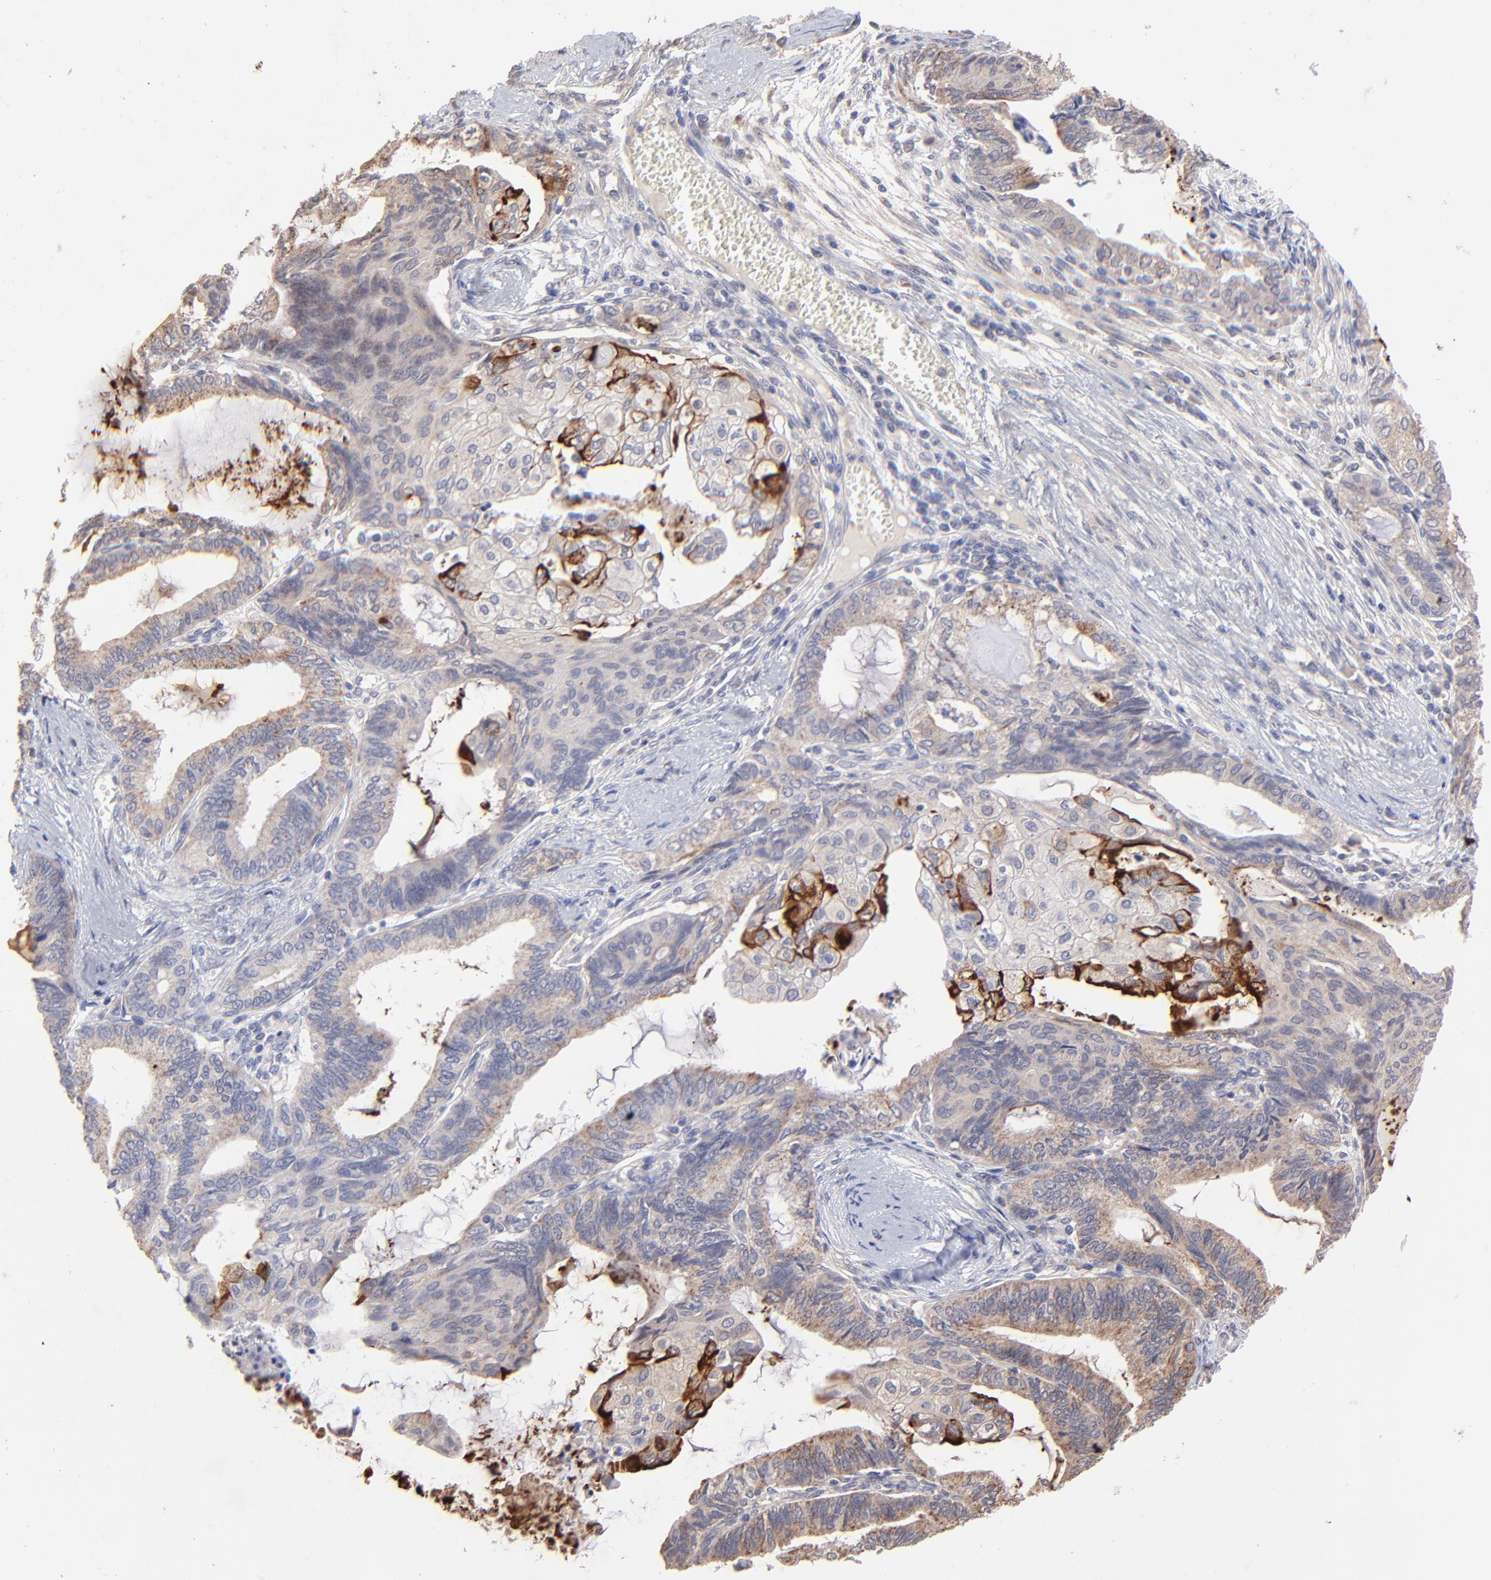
{"staining": {"intensity": "strong", "quantity": ">75%", "location": "cytoplasmic/membranous"}, "tissue": "endometrial cancer", "cell_type": "Tumor cells", "image_type": "cancer", "snomed": [{"axis": "morphology", "description": "Adenocarcinoma, NOS"}, {"axis": "topography", "description": "Endometrium"}], "caption": "Immunohistochemical staining of human endometrial cancer (adenocarcinoma) shows strong cytoplasmic/membranous protein expression in approximately >75% of tumor cells.", "gene": "BAIAP2L2", "patient": {"sex": "female", "age": 79}}